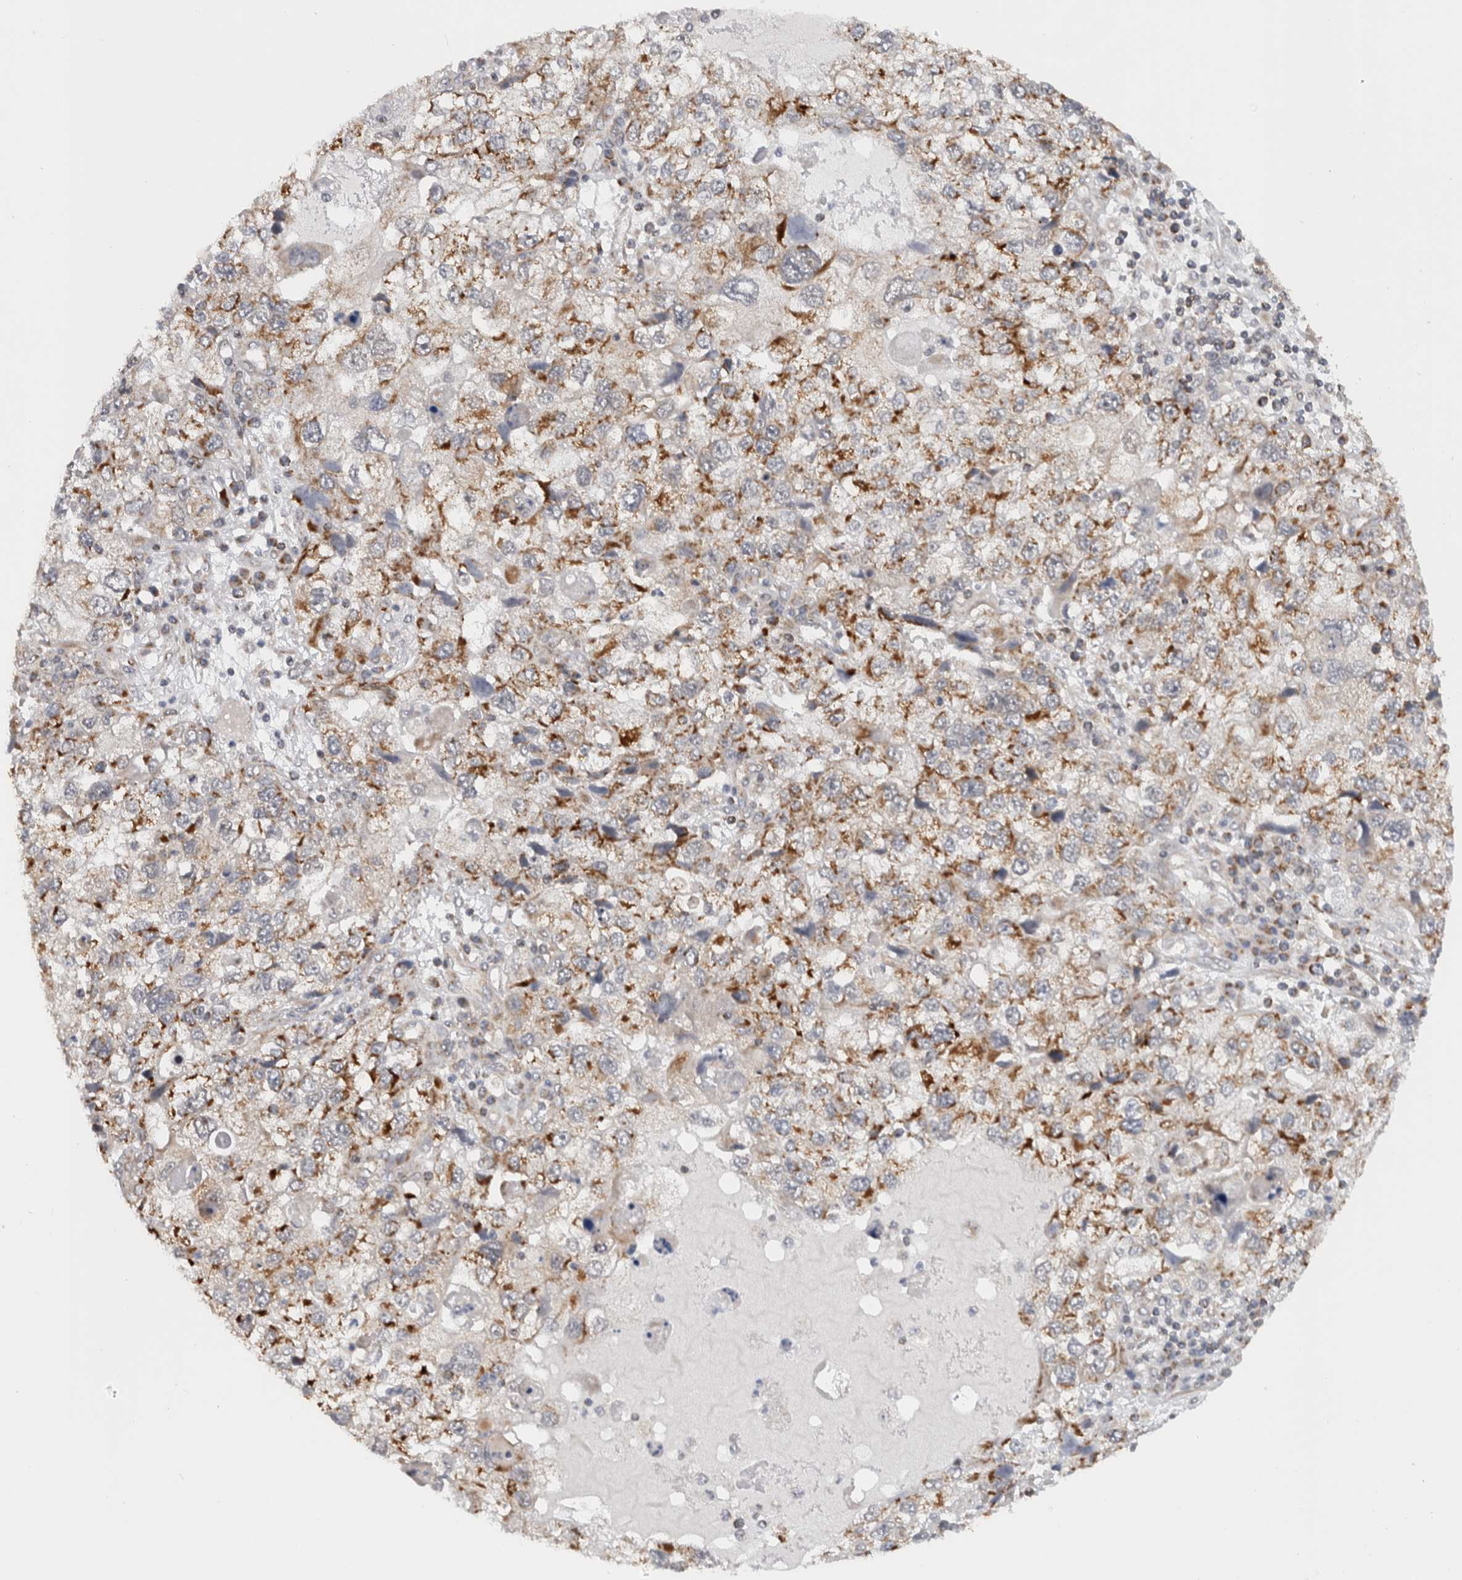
{"staining": {"intensity": "moderate", "quantity": ">75%", "location": "cytoplasmic/membranous"}, "tissue": "endometrial cancer", "cell_type": "Tumor cells", "image_type": "cancer", "snomed": [{"axis": "morphology", "description": "Adenocarcinoma, NOS"}, {"axis": "topography", "description": "Endometrium"}], "caption": "Immunohistochemical staining of endometrial cancer (adenocarcinoma) reveals moderate cytoplasmic/membranous protein positivity in approximately >75% of tumor cells.", "gene": "CMC2", "patient": {"sex": "female", "age": 49}}